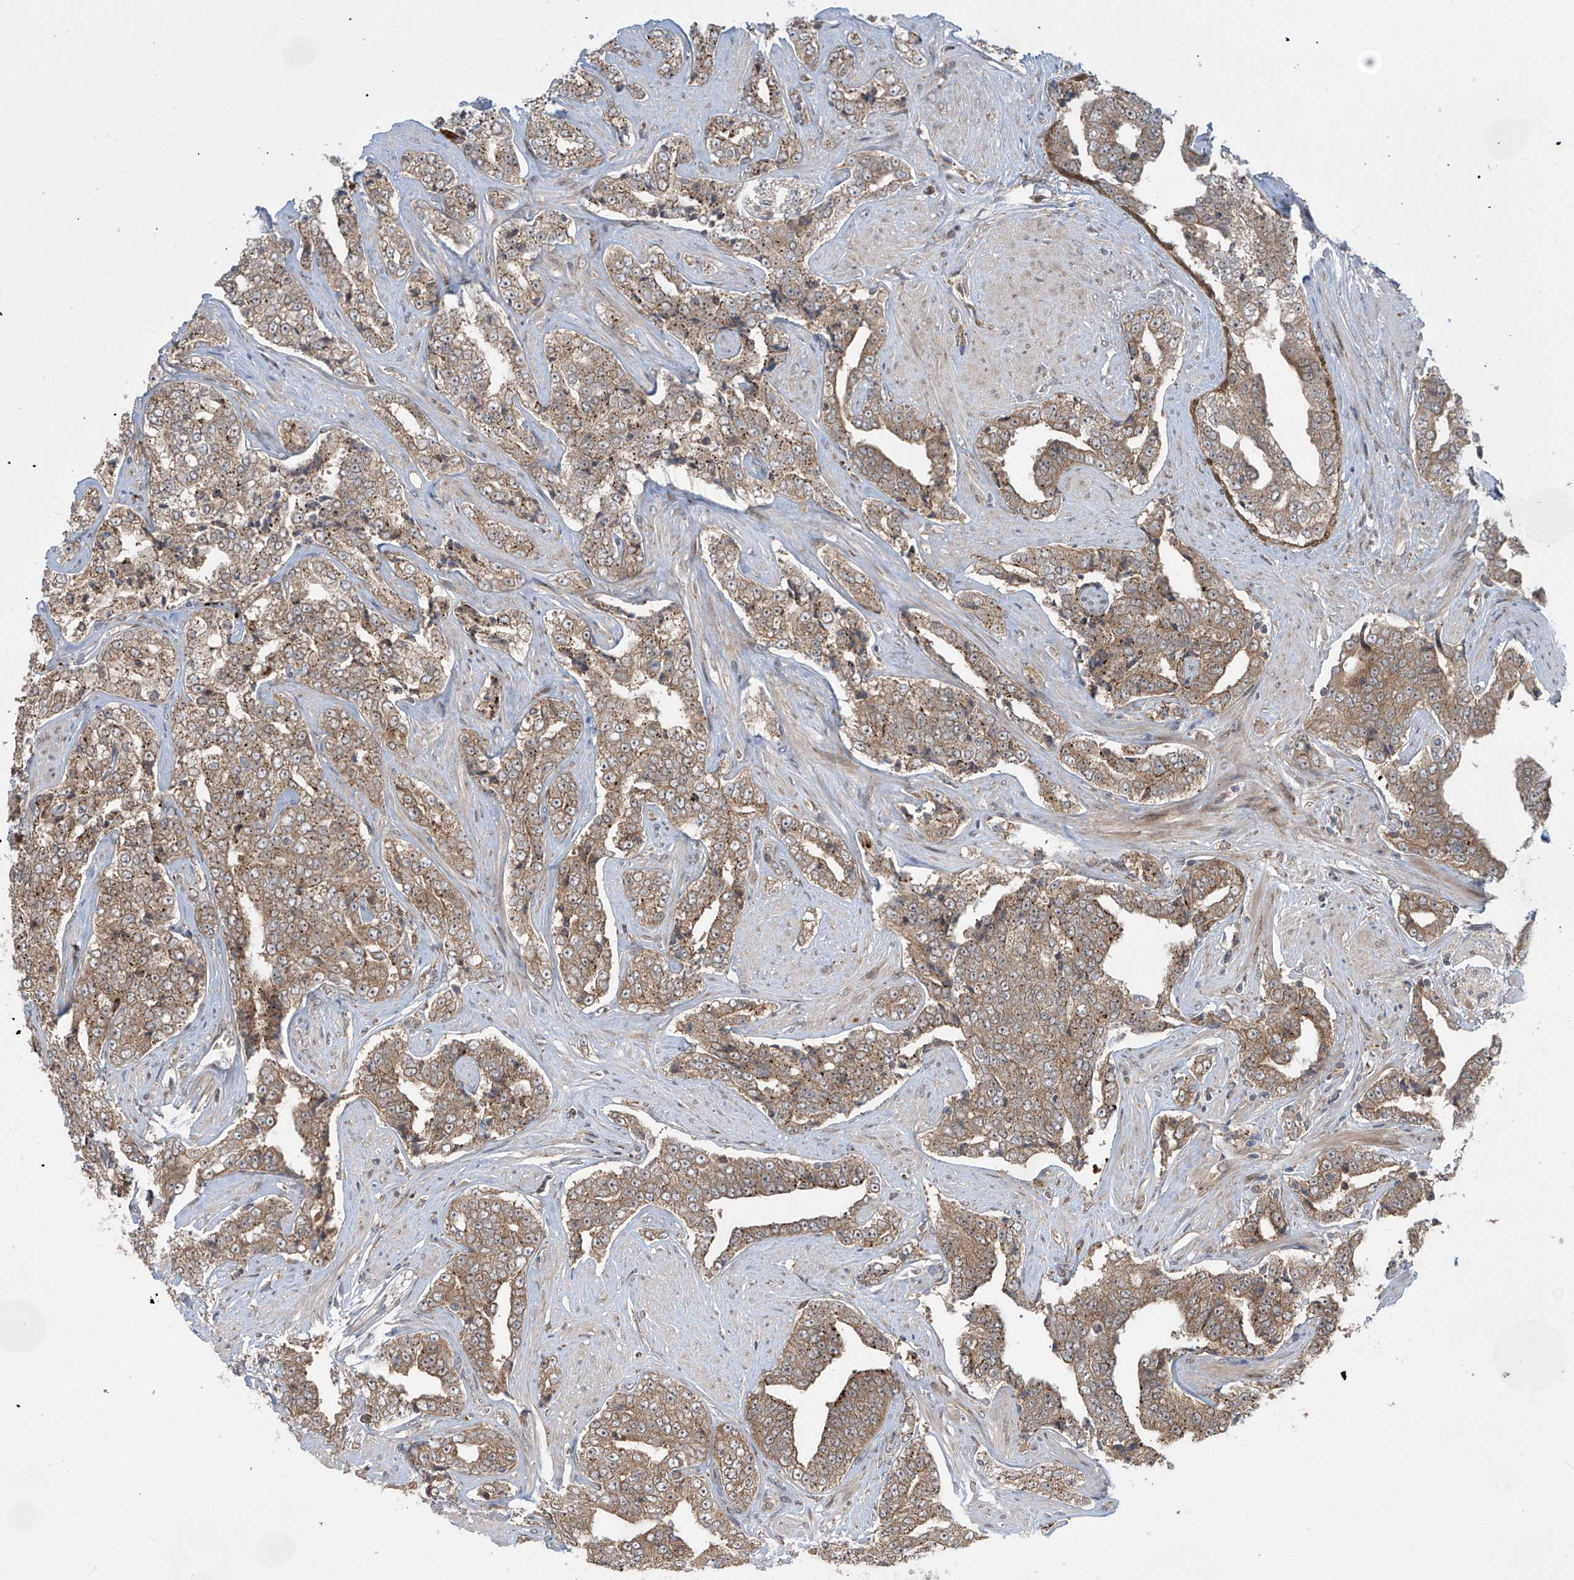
{"staining": {"intensity": "moderate", "quantity": ">75%", "location": "cytoplasmic/membranous"}, "tissue": "prostate cancer", "cell_type": "Tumor cells", "image_type": "cancer", "snomed": [{"axis": "morphology", "description": "Adenocarcinoma, High grade"}, {"axis": "topography", "description": "Prostate"}], "caption": "Protein expression analysis of prostate cancer (high-grade adenocarcinoma) shows moderate cytoplasmic/membranous expression in about >75% of tumor cells.", "gene": "PPAT", "patient": {"sex": "male", "age": 71}}